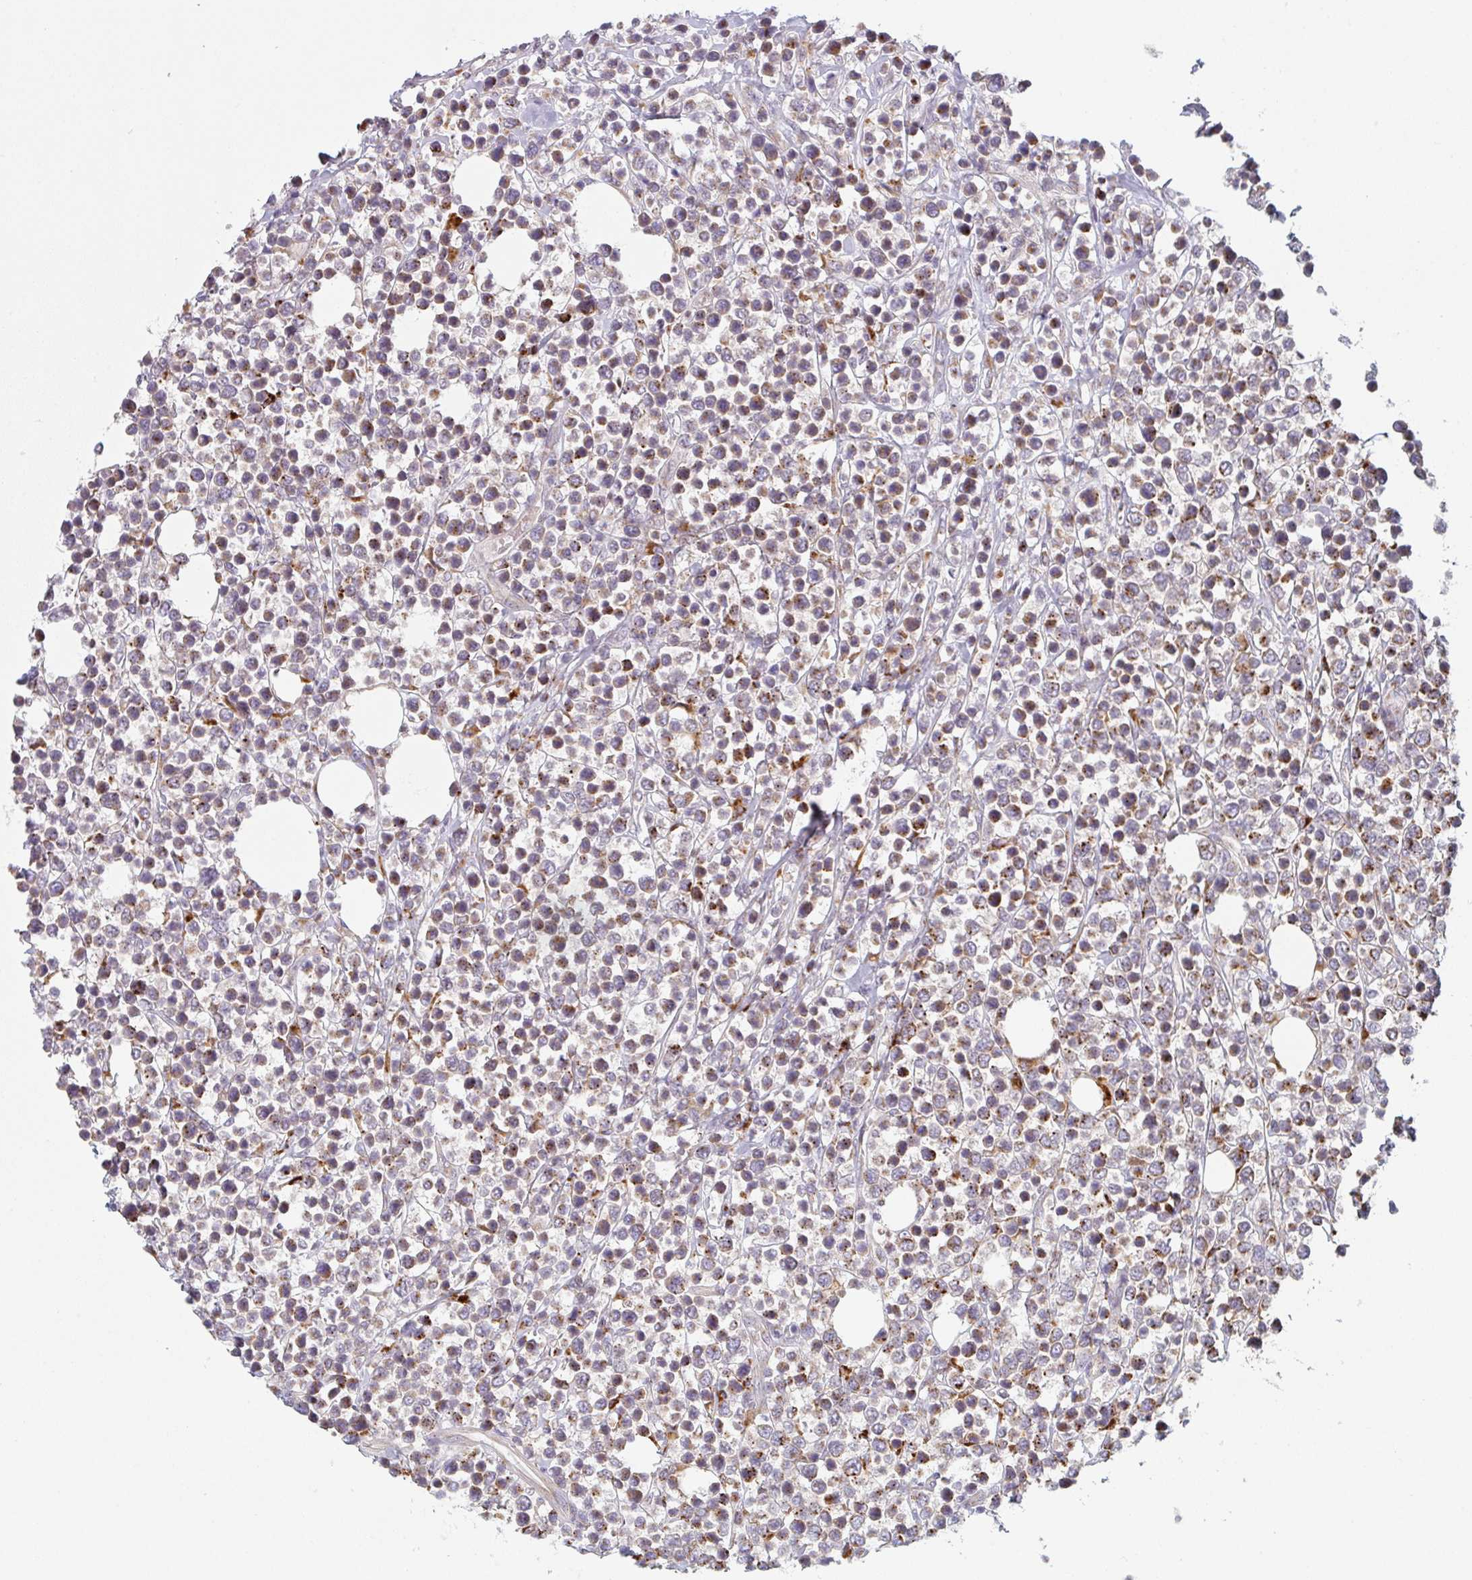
{"staining": {"intensity": "moderate", "quantity": ">75%", "location": "cytoplasmic/membranous"}, "tissue": "lymphoma", "cell_type": "Tumor cells", "image_type": "cancer", "snomed": [{"axis": "morphology", "description": "Malignant lymphoma, non-Hodgkin's type, Low grade"}, {"axis": "topography", "description": "Lymph node"}], "caption": "Low-grade malignant lymphoma, non-Hodgkin's type stained with DAB immunohistochemistry (IHC) shows medium levels of moderate cytoplasmic/membranous positivity in approximately >75% of tumor cells.", "gene": "GVQW3", "patient": {"sex": "male", "age": 60}}